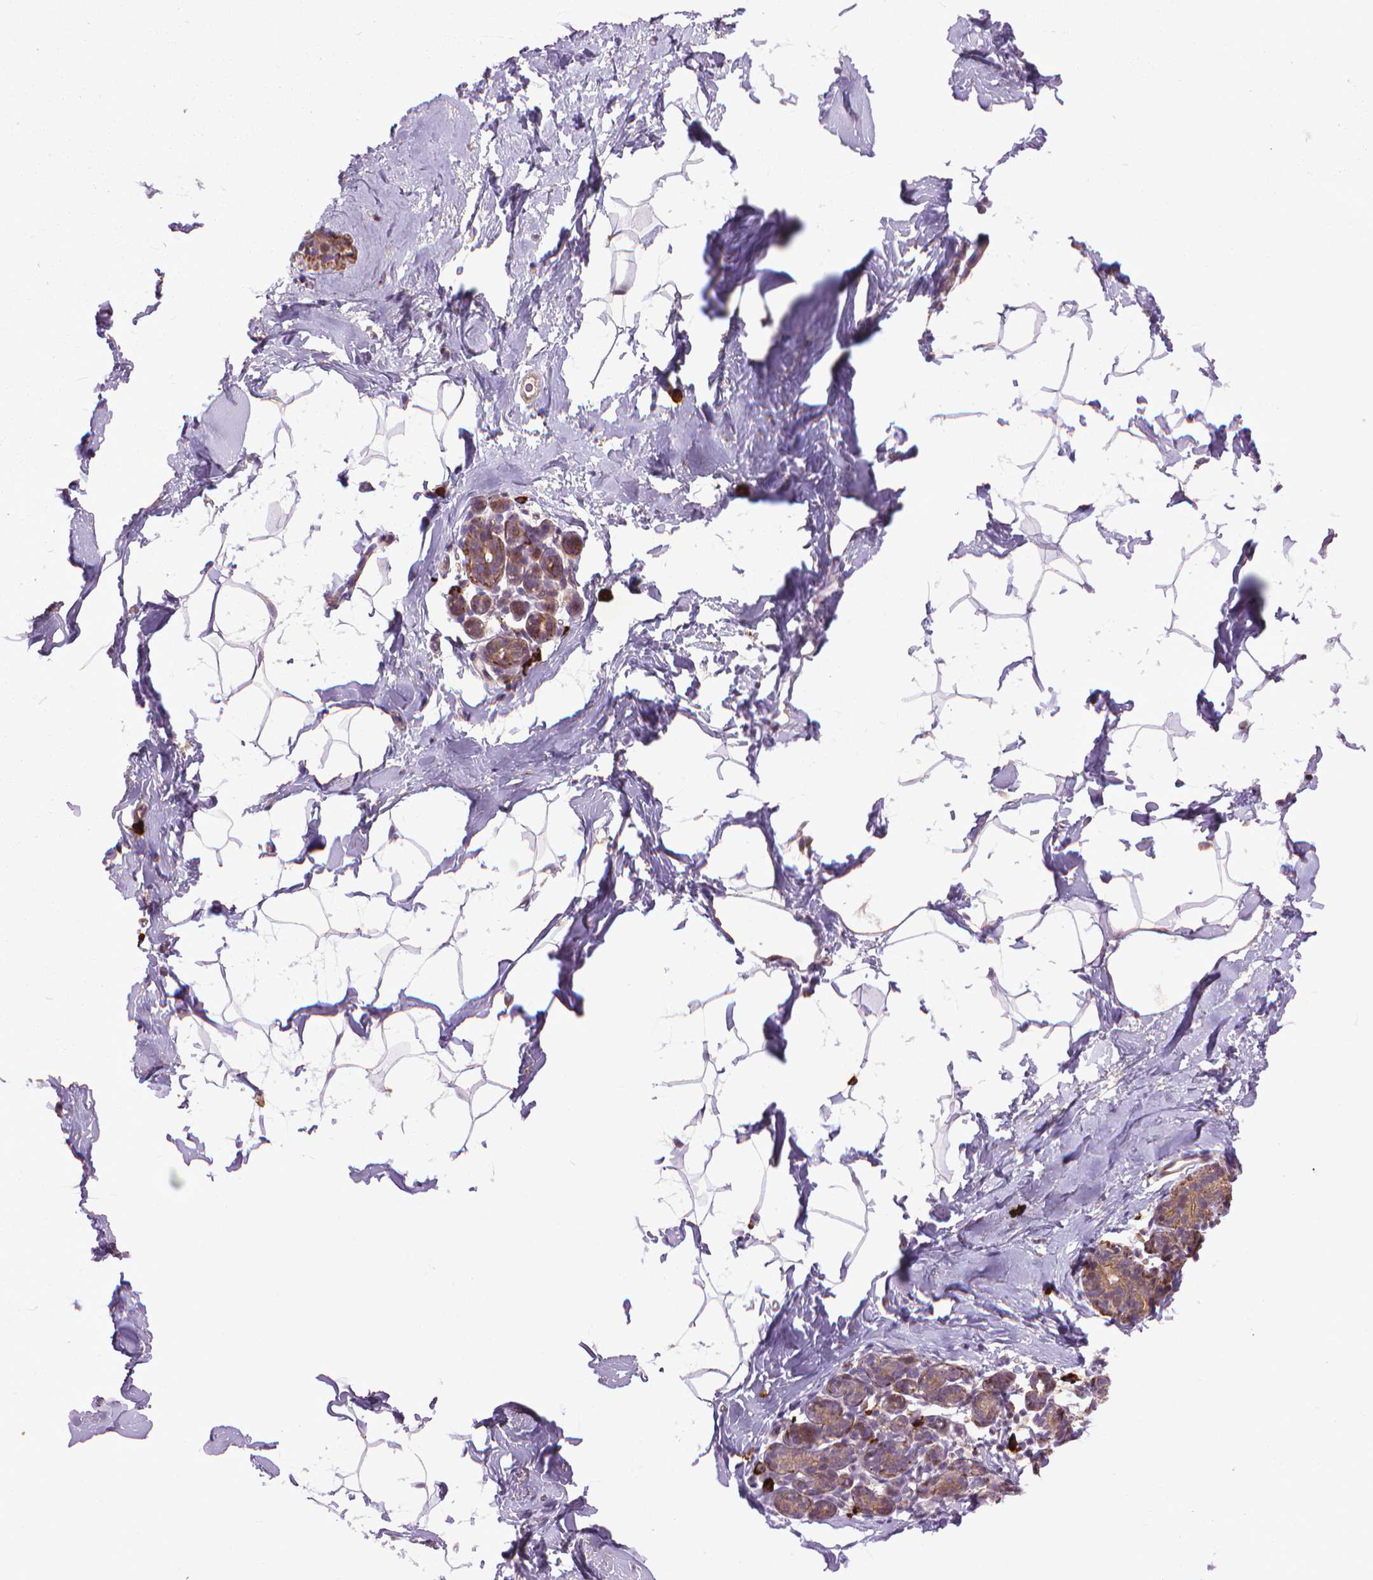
{"staining": {"intensity": "weak", "quantity": "25%-75%", "location": "cytoplasmic/membranous"}, "tissue": "breast", "cell_type": "Adipocytes", "image_type": "normal", "snomed": [{"axis": "morphology", "description": "Normal tissue, NOS"}, {"axis": "topography", "description": "Breast"}], "caption": "A high-resolution photomicrograph shows immunohistochemistry staining of benign breast, which exhibits weak cytoplasmic/membranous expression in about 25%-75% of adipocytes. The staining was performed using DAB to visualize the protein expression in brown, while the nuclei were stained in blue with hematoxylin (Magnification: 20x).", "gene": "MYH14", "patient": {"sex": "female", "age": 32}}